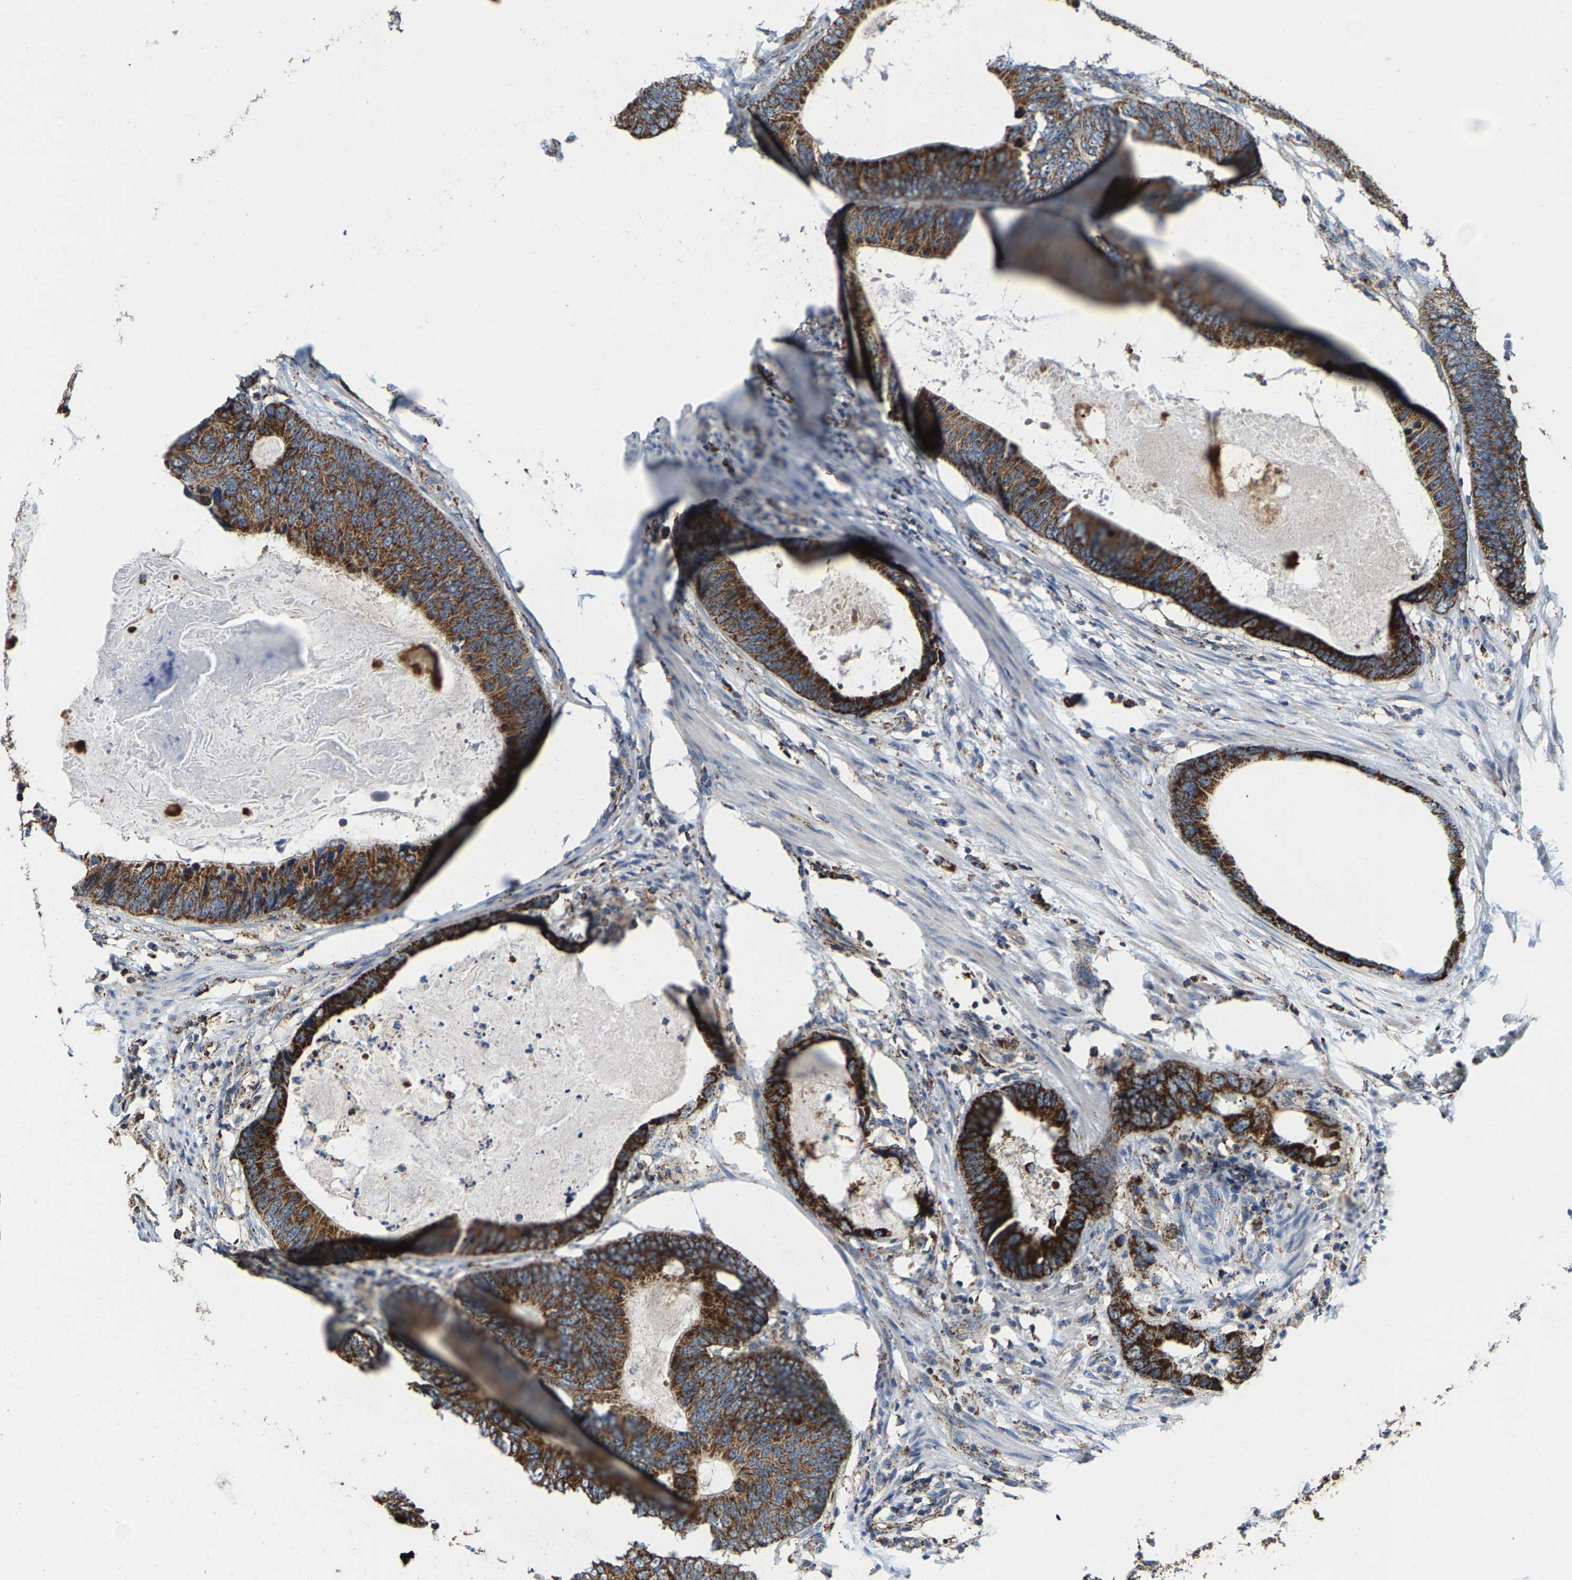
{"staining": {"intensity": "strong", "quantity": ">75%", "location": "cytoplasmic/membranous"}, "tissue": "colorectal cancer", "cell_type": "Tumor cells", "image_type": "cancer", "snomed": [{"axis": "morphology", "description": "Adenocarcinoma, NOS"}, {"axis": "topography", "description": "Colon"}], "caption": "An image of human colorectal cancer stained for a protein shows strong cytoplasmic/membranous brown staining in tumor cells.", "gene": "SHMT2", "patient": {"sex": "male", "age": 56}}